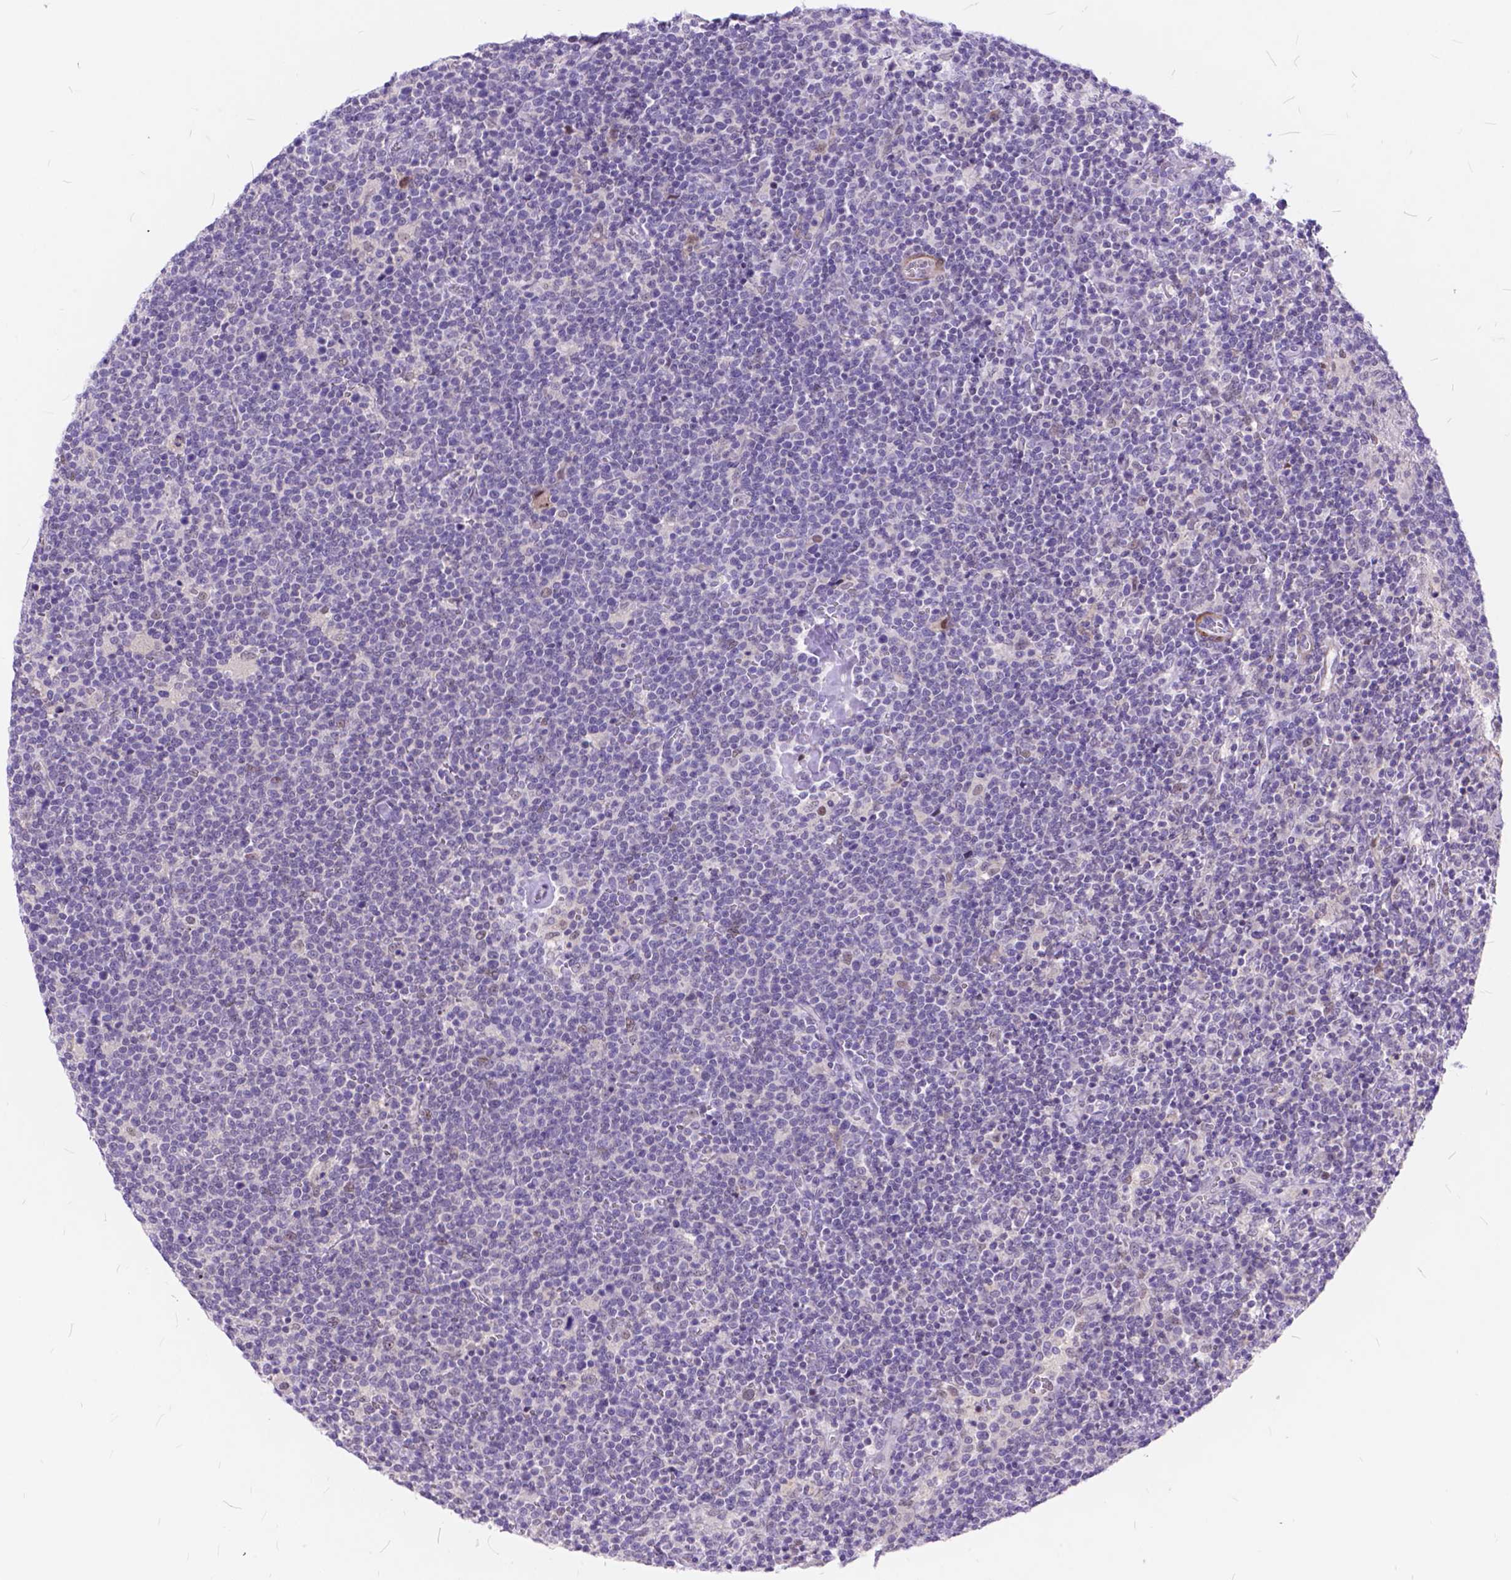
{"staining": {"intensity": "negative", "quantity": "none", "location": "none"}, "tissue": "lymphoma", "cell_type": "Tumor cells", "image_type": "cancer", "snomed": [{"axis": "morphology", "description": "Malignant lymphoma, non-Hodgkin's type, High grade"}, {"axis": "topography", "description": "Lymph node"}], "caption": "Tumor cells show no significant staining in lymphoma. (Brightfield microscopy of DAB (3,3'-diaminobenzidine) immunohistochemistry (IHC) at high magnification).", "gene": "MAN2C1", "patient": {"sex": "male", "age": 61}}